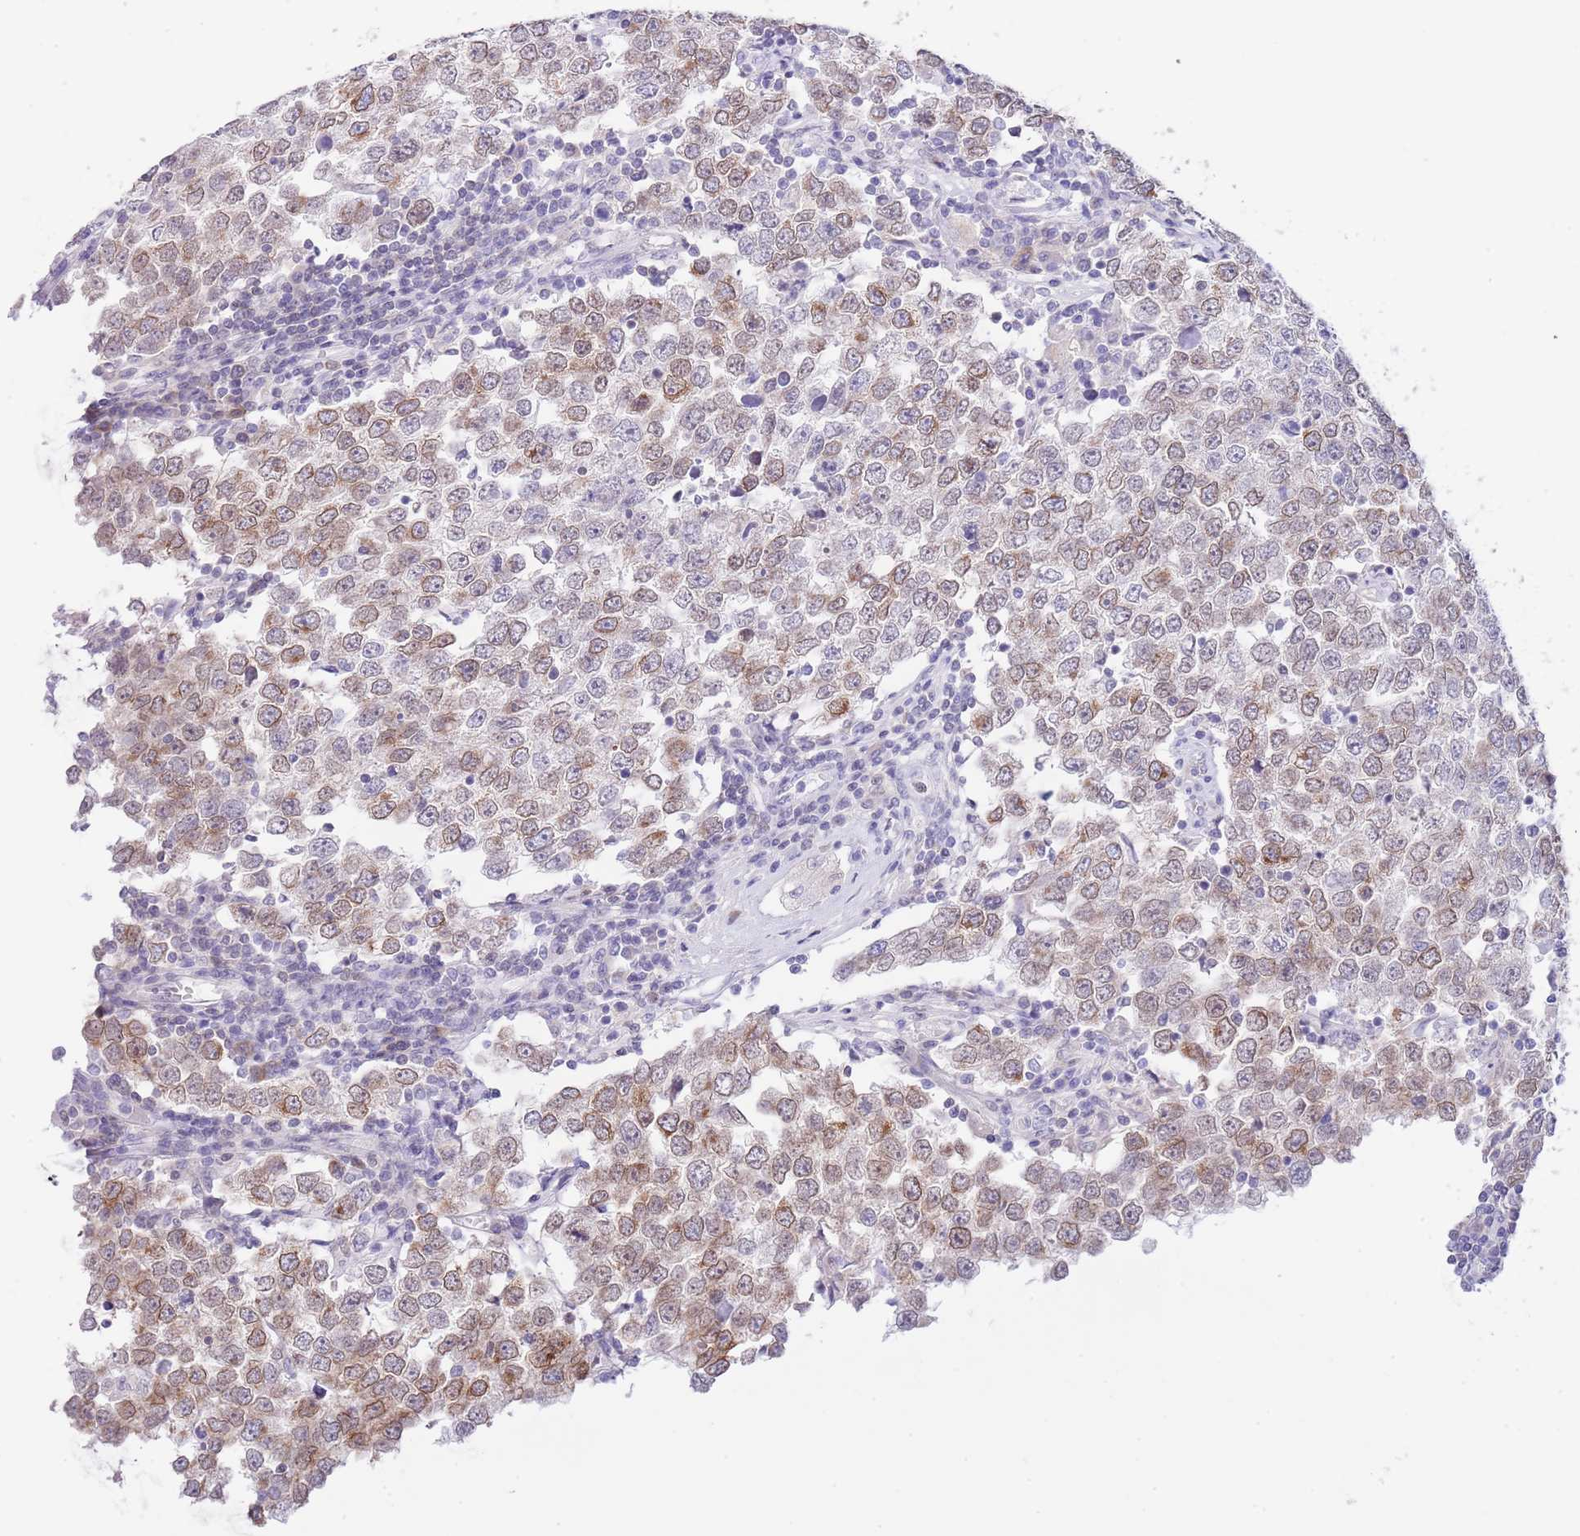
{"staining": {"intensity": "moderate", "quantity": "25%-75%", "location": "cytoplasmic/membranous"}, "tissue": "testis cancer", "cell_type": "Tumor cells", "image_type": "cancer", "snomed": [{"axis": "morphology", "description": "Seminoma, NOS"}, {"axis": "morphology", "description": "Carcinoma, Embryonal, NOS"}, {"axis": "topography", "description": "Testis"}], "caption": "Testis seminoma stained with DAB (3,3'-diaminobenzidine) immunohistochemistry (IHC) displays medium levels of moderate cytoplasmic/membranous expression in approximately 25%-75% of tumor cells. The protein is stained brown, and the nuclei are stained in blue (DAB (3,3'-diaminobenzidine) IHC with brightfield microscopy, high magnification).", "gene": "EBPL", "patient": {"sex": "male", "age": 28}}